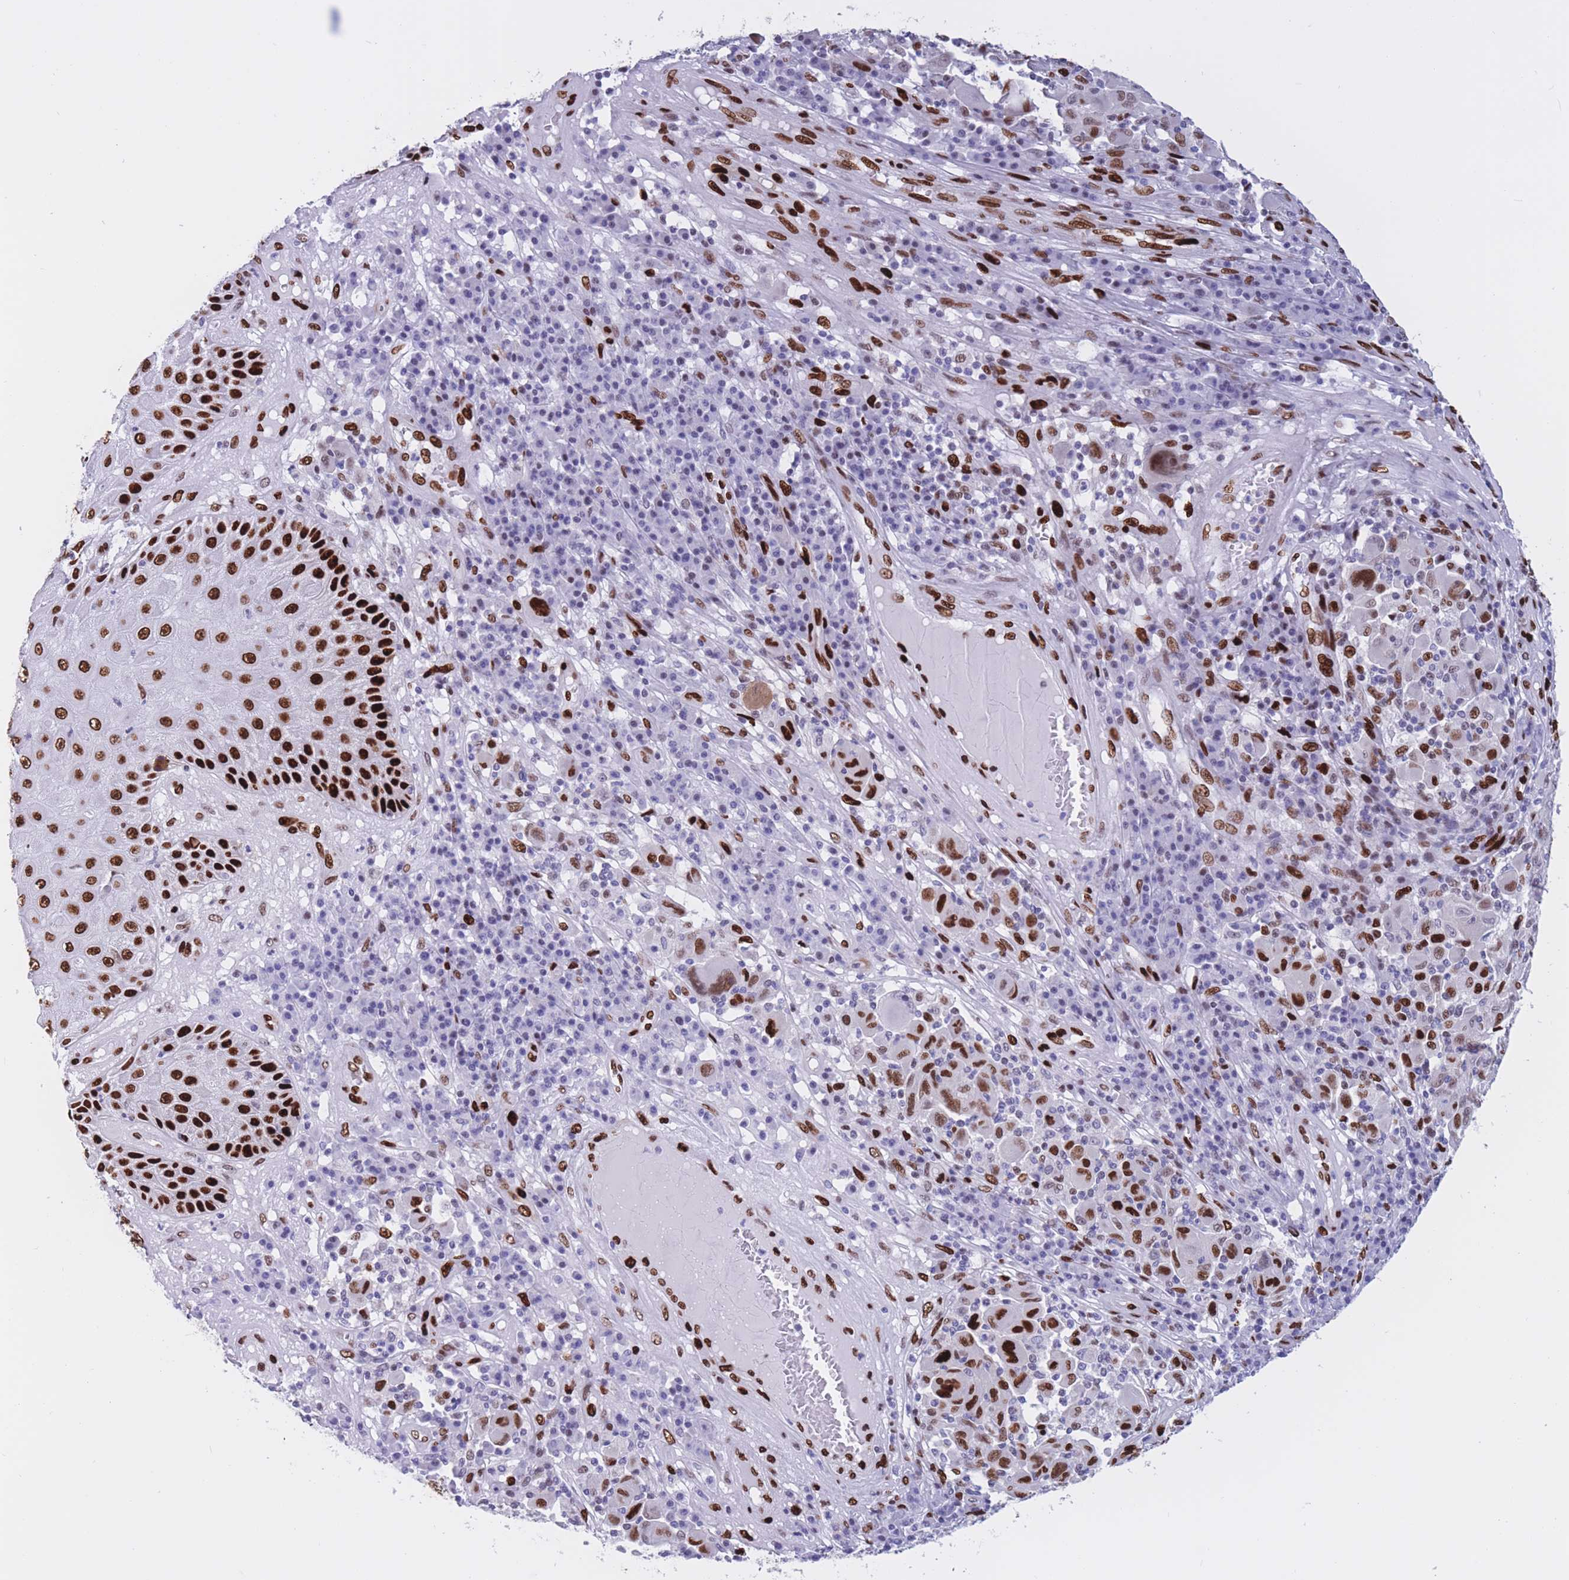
{"staining": {"intensity": "strong", "quantity": ">75%", "location": "nuclear"}, "tissue": "melanoma", "cell_type": "Tumor cells", "image_type": "cancer", "snomed": [{"axis": "morphology", "description": "Malignant melanoma, NOS"}, {"axis": "topography", "description": "Skin"}], "caption": "Immunohistochemical staining of human melanoma shows high levels of strong nuclear staining in about >75% of tumor cells.", "gene": "NASP", "patient": {"sex": "male", "age": 53}}